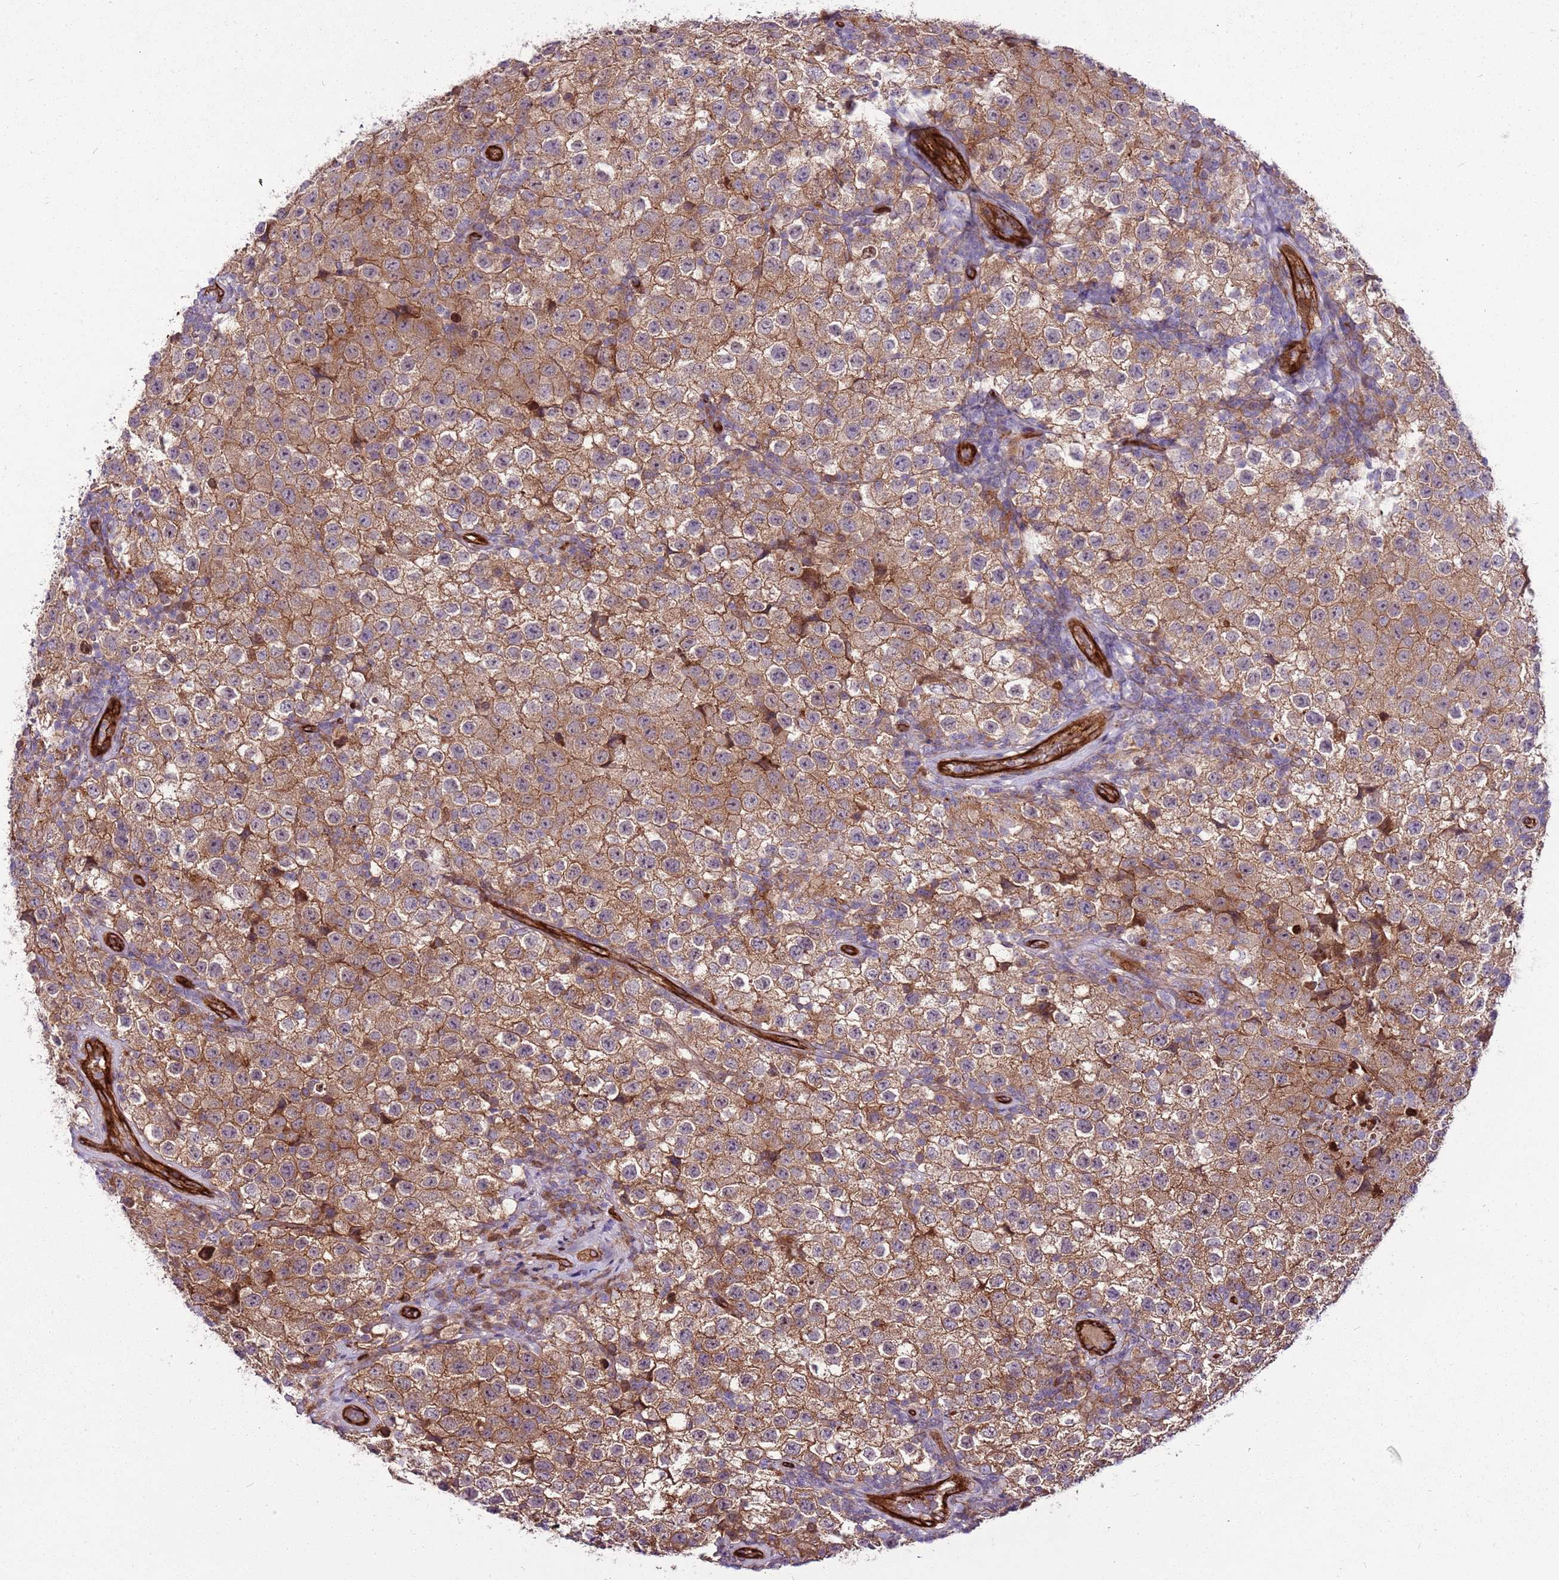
{"staining": {"intensity": "moderate", "quantity": ">75%", "location": "cytoplasmic/membranous"}, "tissue": "testis cancer", "cell_type": "Tumor cells", "image_type": "cancer", "snomed": [{"axis": "morphology", "description": "Seminoma, NOS"}, {"axis": "morphology", "description": "Carcinoma, Embryonal, NOS"}, {"axis": "topography", "description": "Testis"}], "caption": "IHC of human testis cancer (embryonal carcinoma) demonstrates medium levels of moderate cytoplasmic/membranous staining in about >75% of tumor cells. (DAB IHC, brown staining for protein, blue staining for nuclei).", "gene": "ZNF827", "patient": {"sex": "male", "age": 41}}